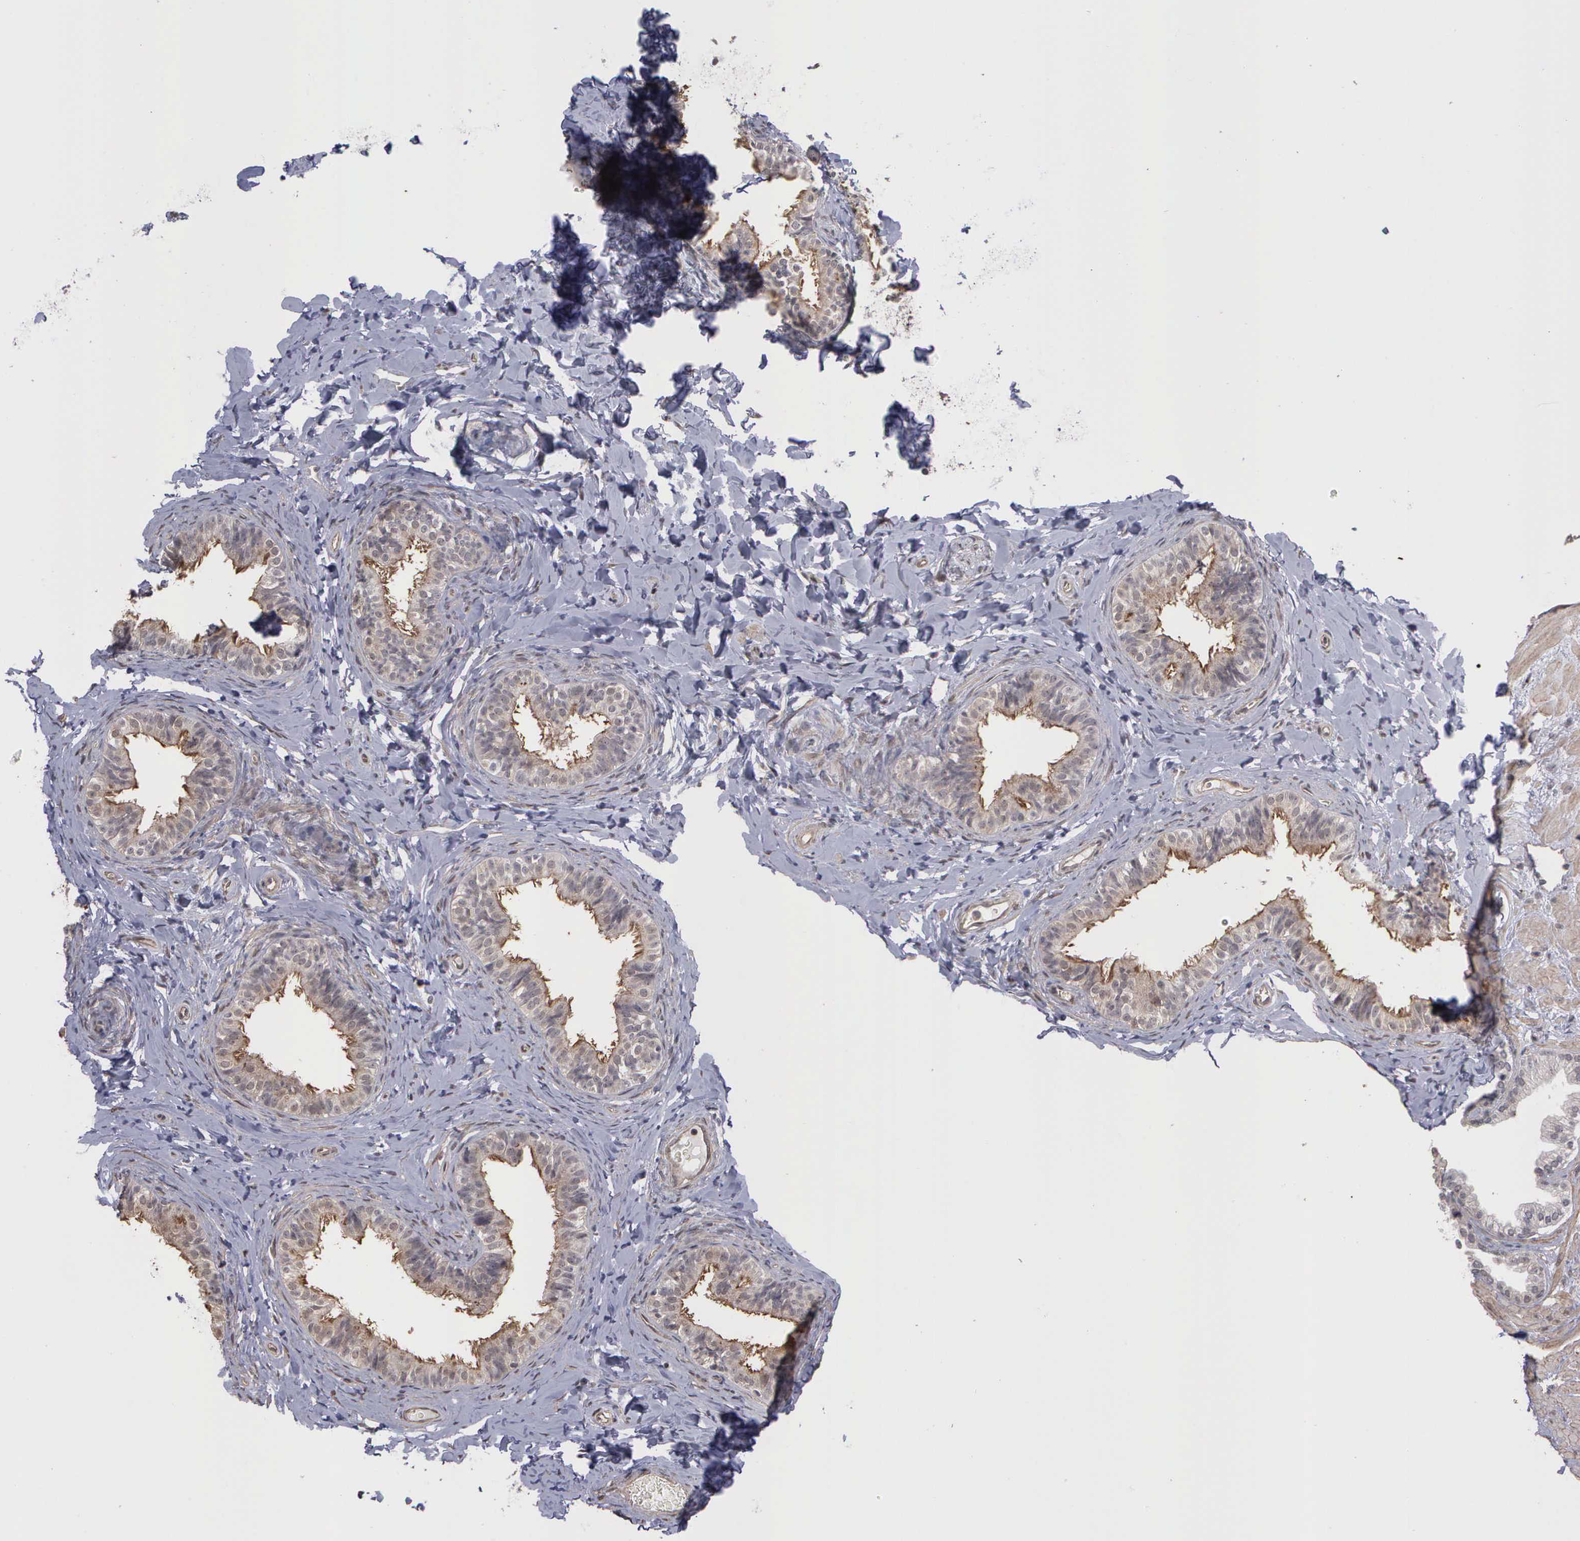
{"staining": {"intensity": "negative", "quantity": "none", "location": "none"}, "tissue": "epididymis", "cell_type": "Glandular cells", "image_type": "normal", "snomed": [{"axis": "morphology", "description": "Normal tissue, NOS"}, {"axis": "topography", "description": "Epididymis"}], "caption": "IHC image of unremarkable epididymis stained for a protein (brown), which exhibits no expression in glandular cells. (Brightfield microscopy of DAB (3,3'-diaminobenzidine) immunohistochemistry (IHC) at high magnification).", "gene": "MMP9", "patient": {"sex": "male", "age": 26}}